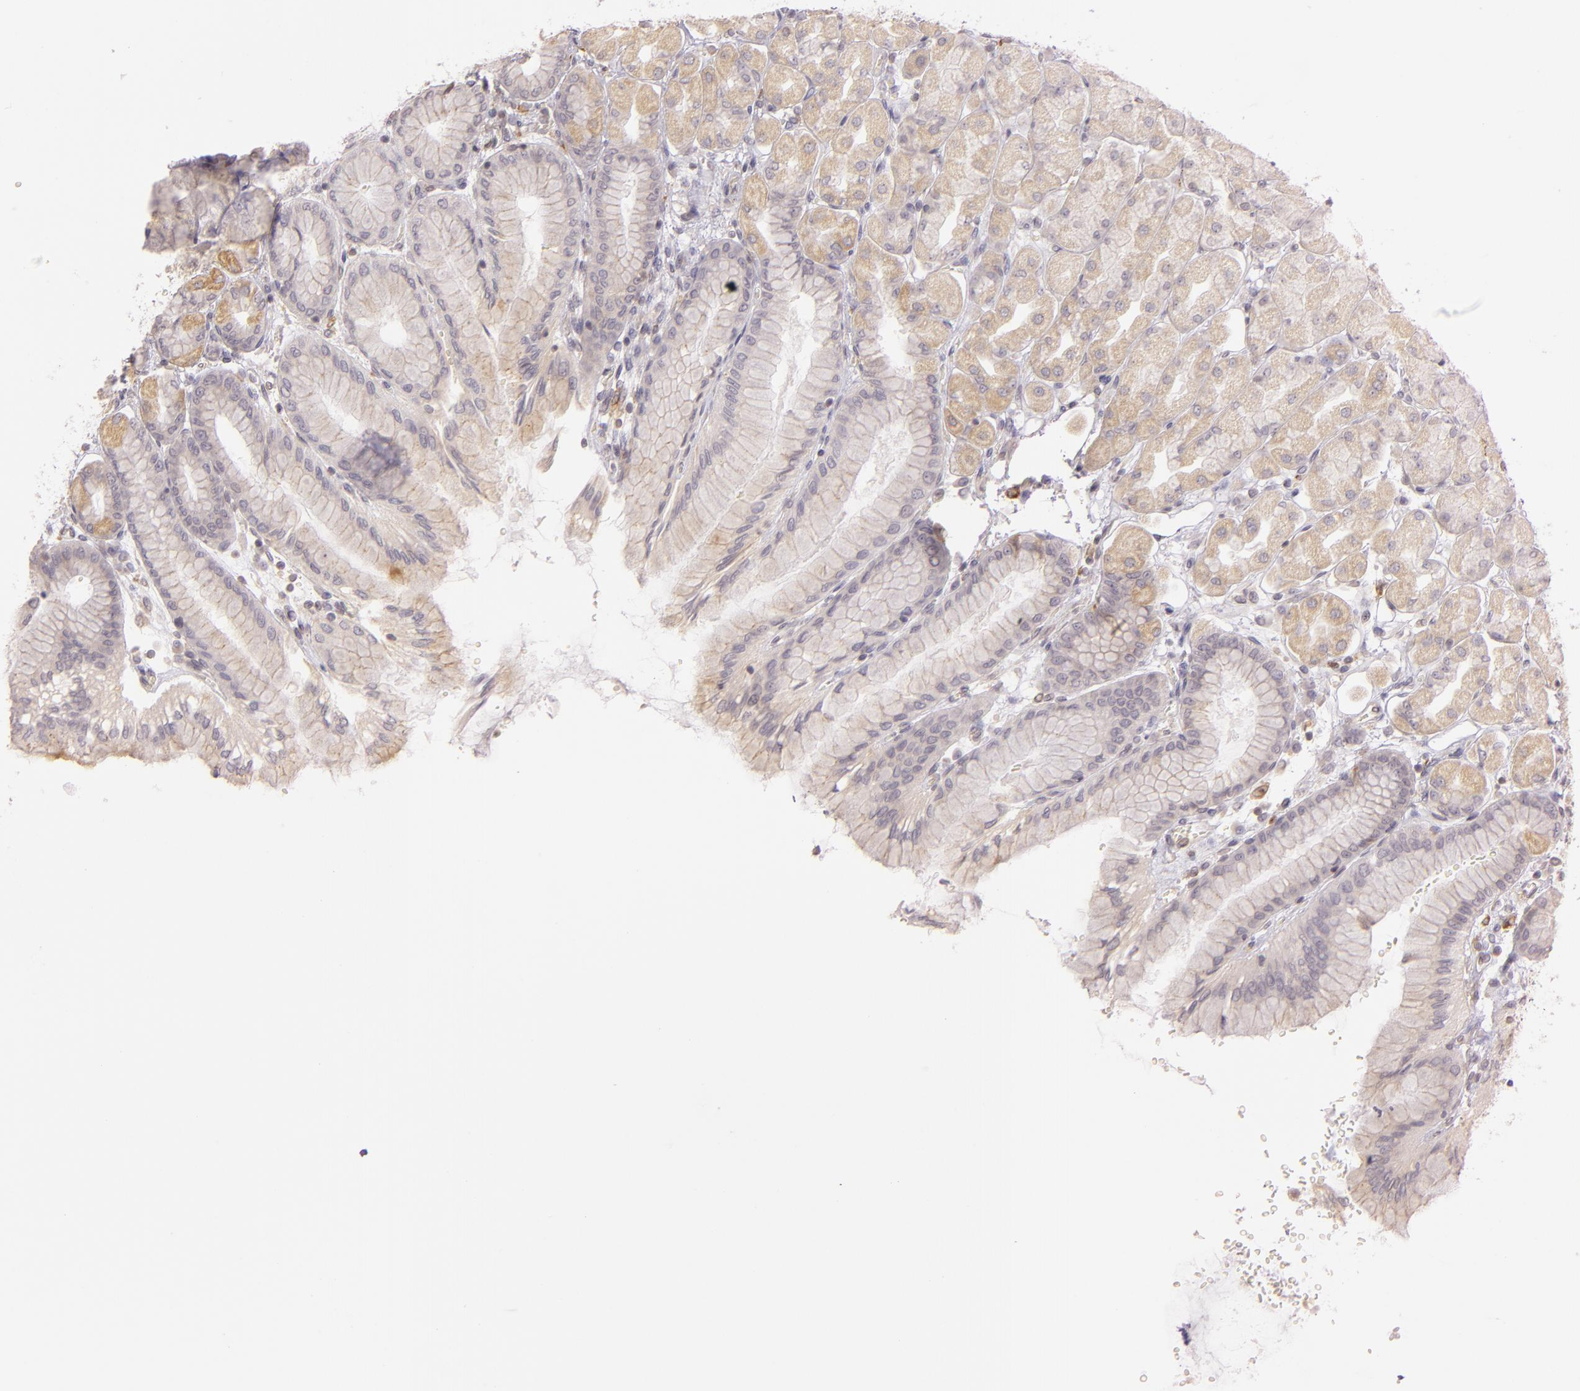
{"staining": {"intensity": "weak", "quantity": "25%-75%", "location": "cytoplasmic/membranous"}, "tissue": "stomach", "cell_type": "Glandular cells", "image_type": "normal", "snomed": [{"axis": "morphology", "description": "Normal tissue, NOS"}, {"axis": "topography", "description": "Stomach, upper"}], "caption": "Benign stomach exhibits weak cytoplasmic/membranous positivity in approximately 25%-75% of glandular cells.", "gene": "LGMN", "patient": {"sex": "female", "age": 56}}